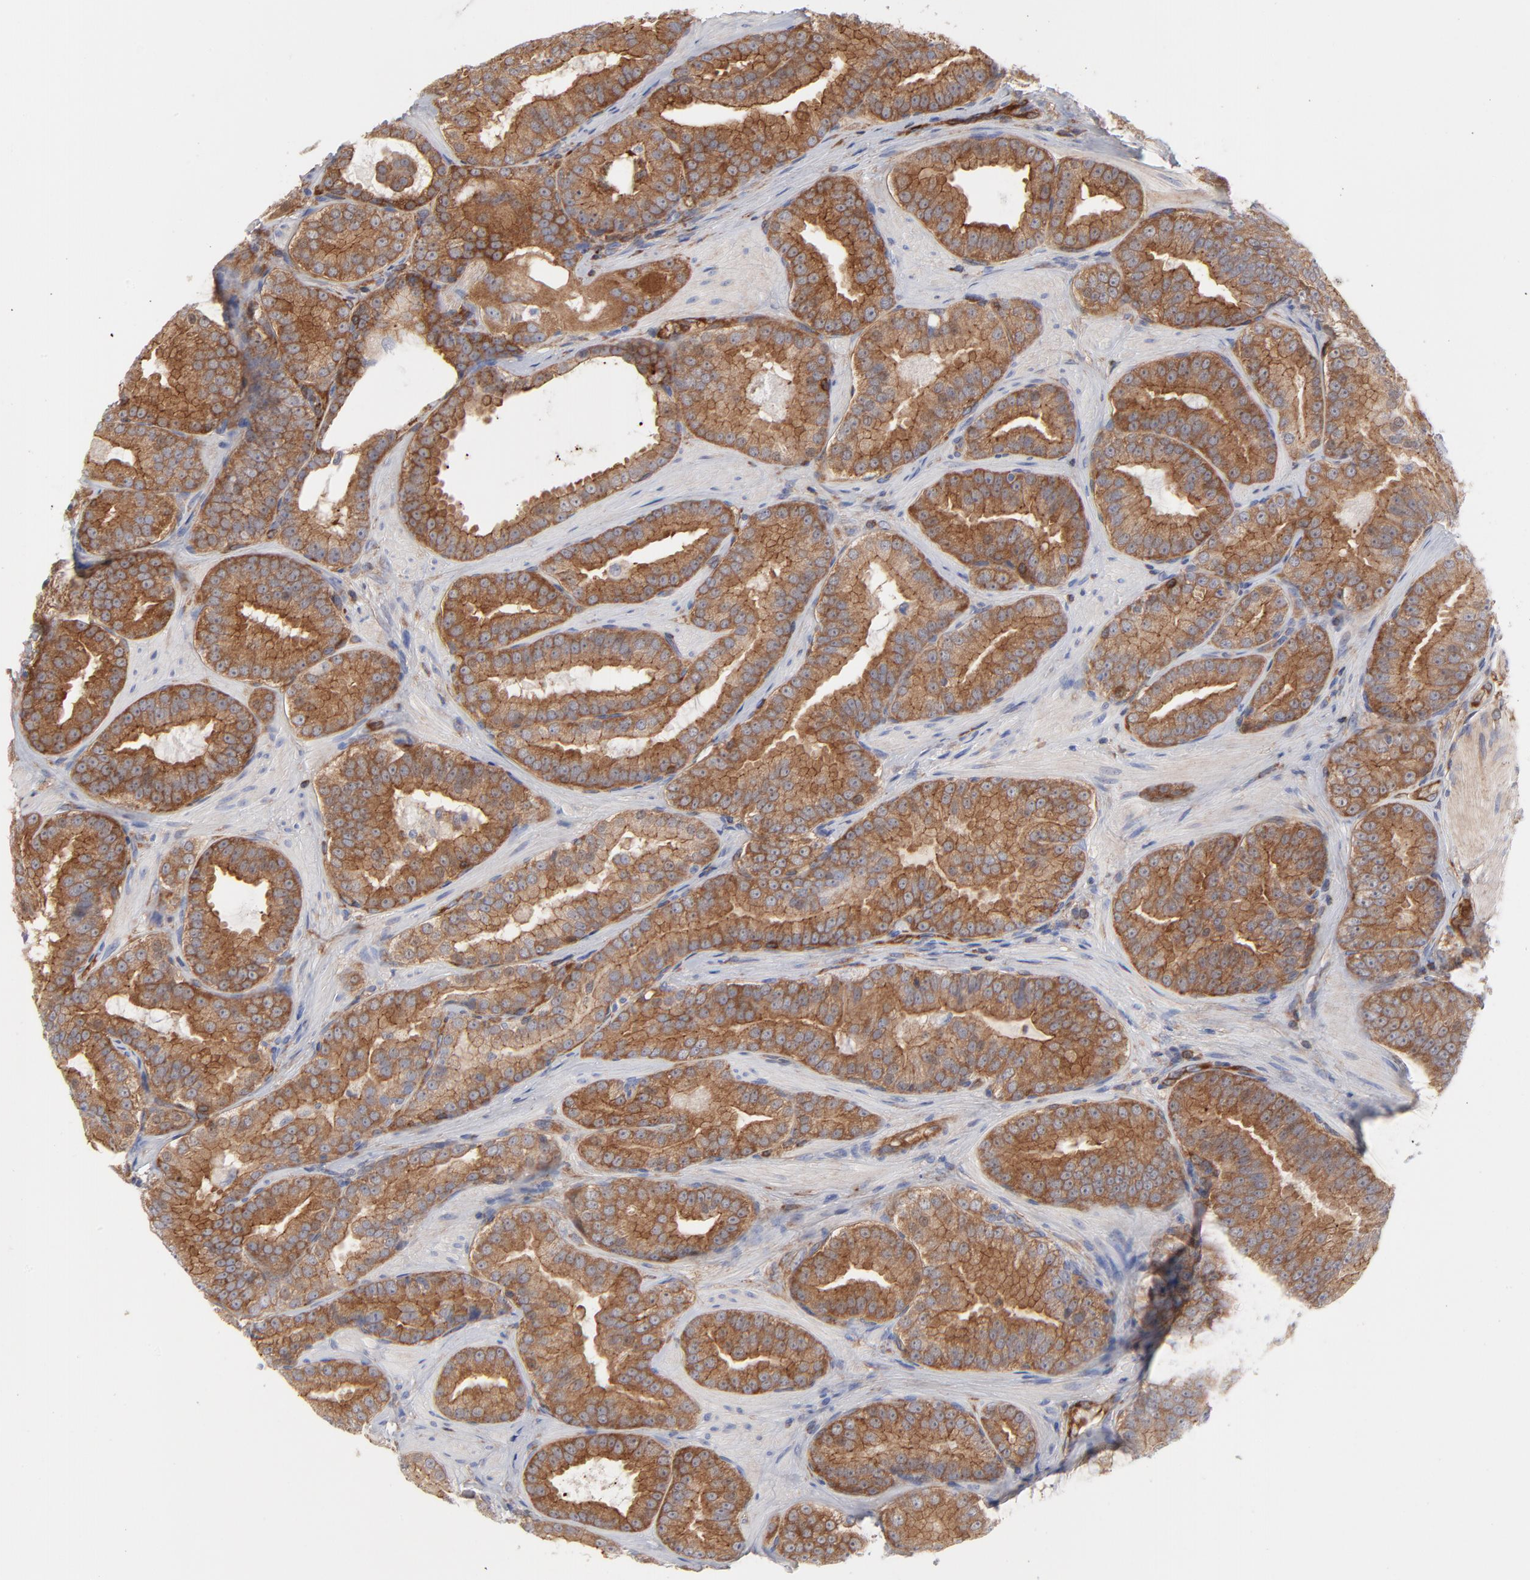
{"staining": {"intensity": "moderate", "quantity": ">75%", "location": "cytoplasmic/membranous"}, "tissue": "prostate cancer", "cell_type": "Tumor cells", "image_type": "cancer", "snomed": [{"axis": "morphology", "description": "Adenocarcinoma, Low grade"}, {"axis": "topography", "description": "Prostate"}], "caption": "The photomicrograph demonstrates immunohistochemical staining of prostate cancer. There is moderate cytoplasmic/membranous expression is appreciated in approximately >75% of tumor cells.", "gene": "PXN", "patient": {"sex": "male", "age": 59}}